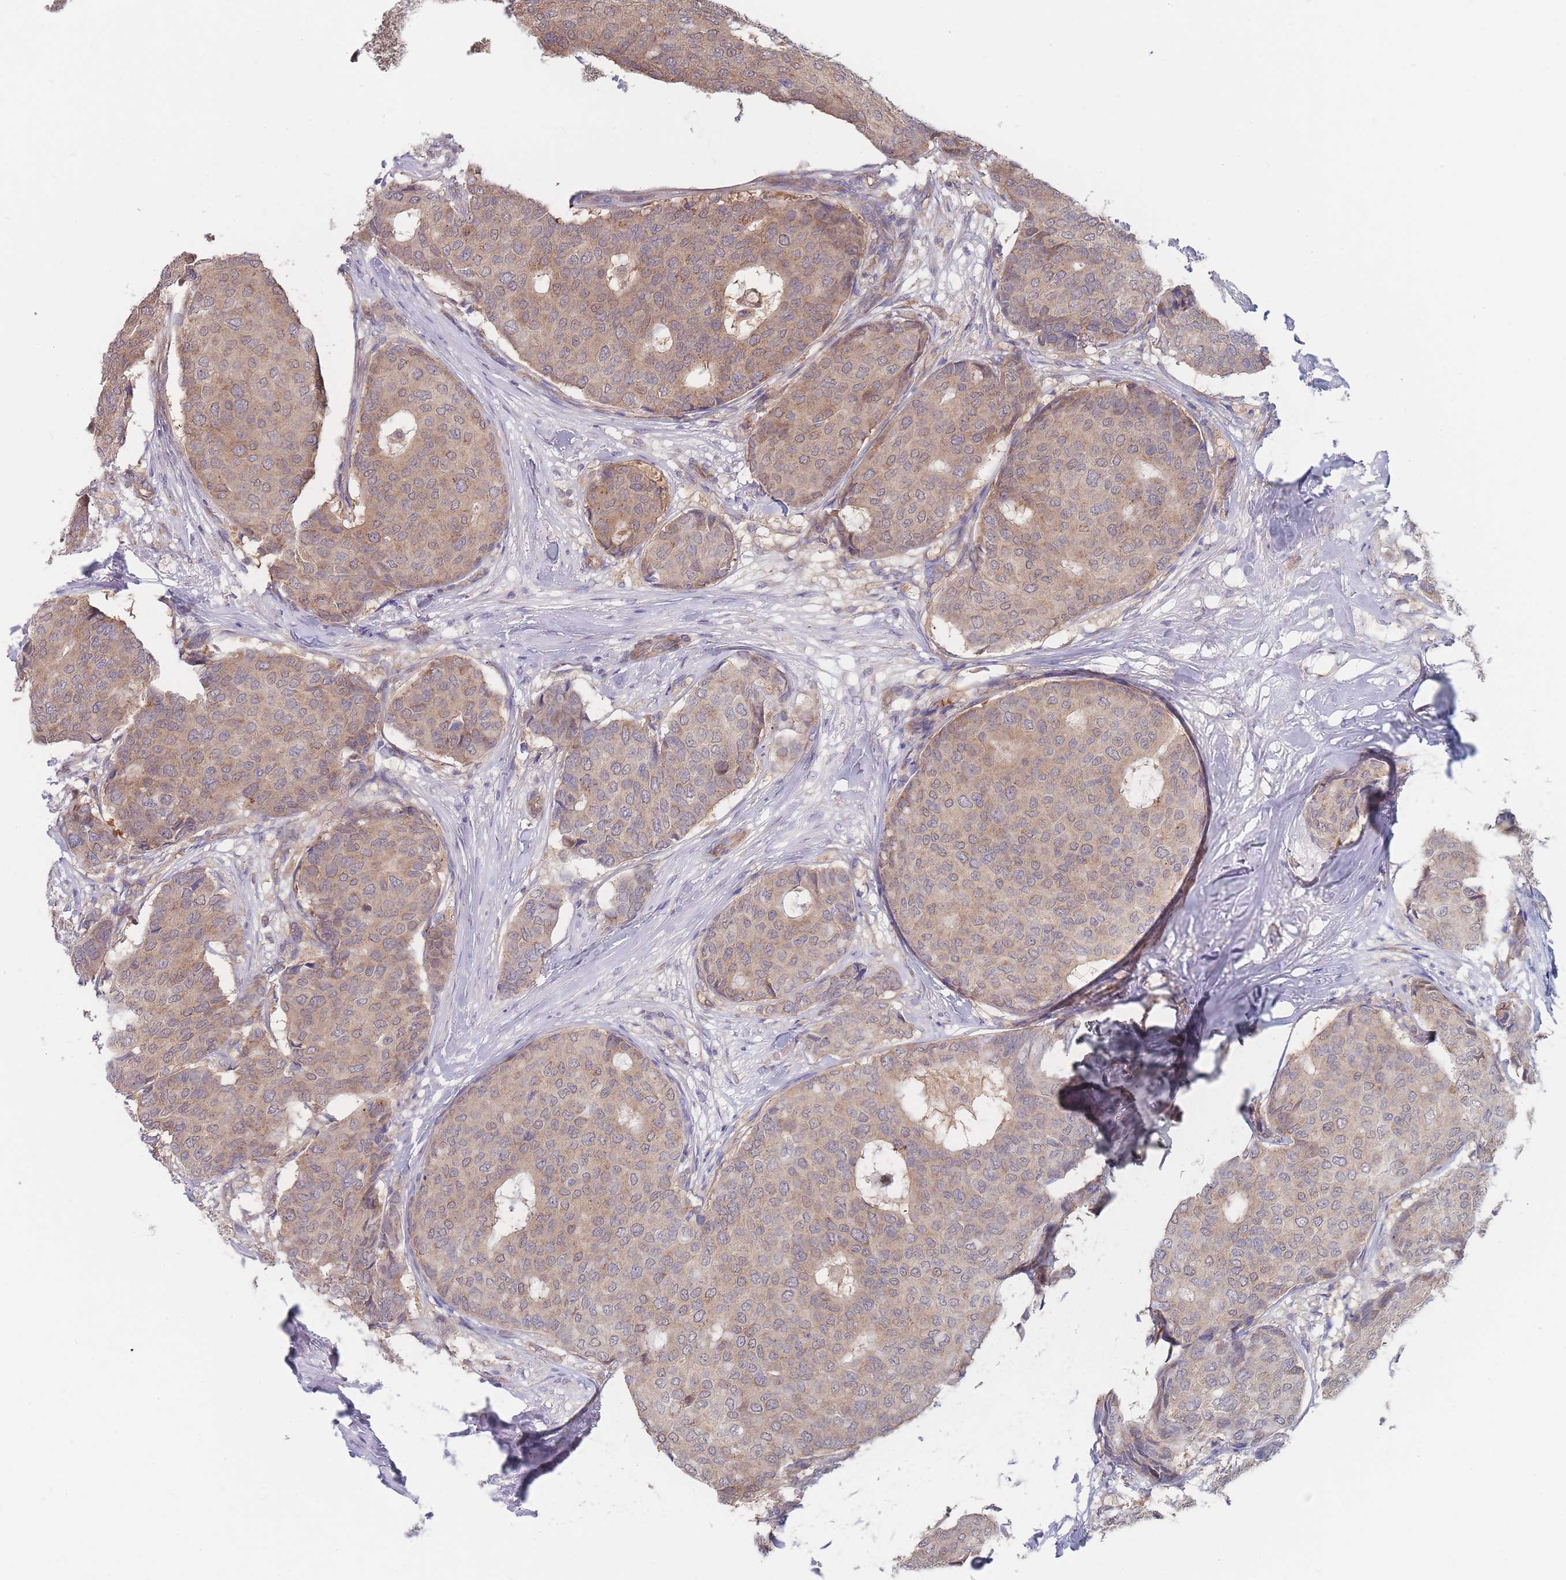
{"staining": {"intensity": "moderate", "quantity": "25%-75%", "location": "cytoplasmic/membranous"}, "tissue": "breast cancer", "cell_type": "Tumor cells", "image_type": "cancer", "snomed": [{"axis": "morphology", "description": "Duct carcinoma"}, {"axis": "topography", "description": "Breast"}], "caption": "Moderate cytoplasmic/membranous expression is present in approximately 25%-75% of tumor cells in breast cancer.", "gene": "NUB1", "patient": {"sex": "female", "age": 75}}